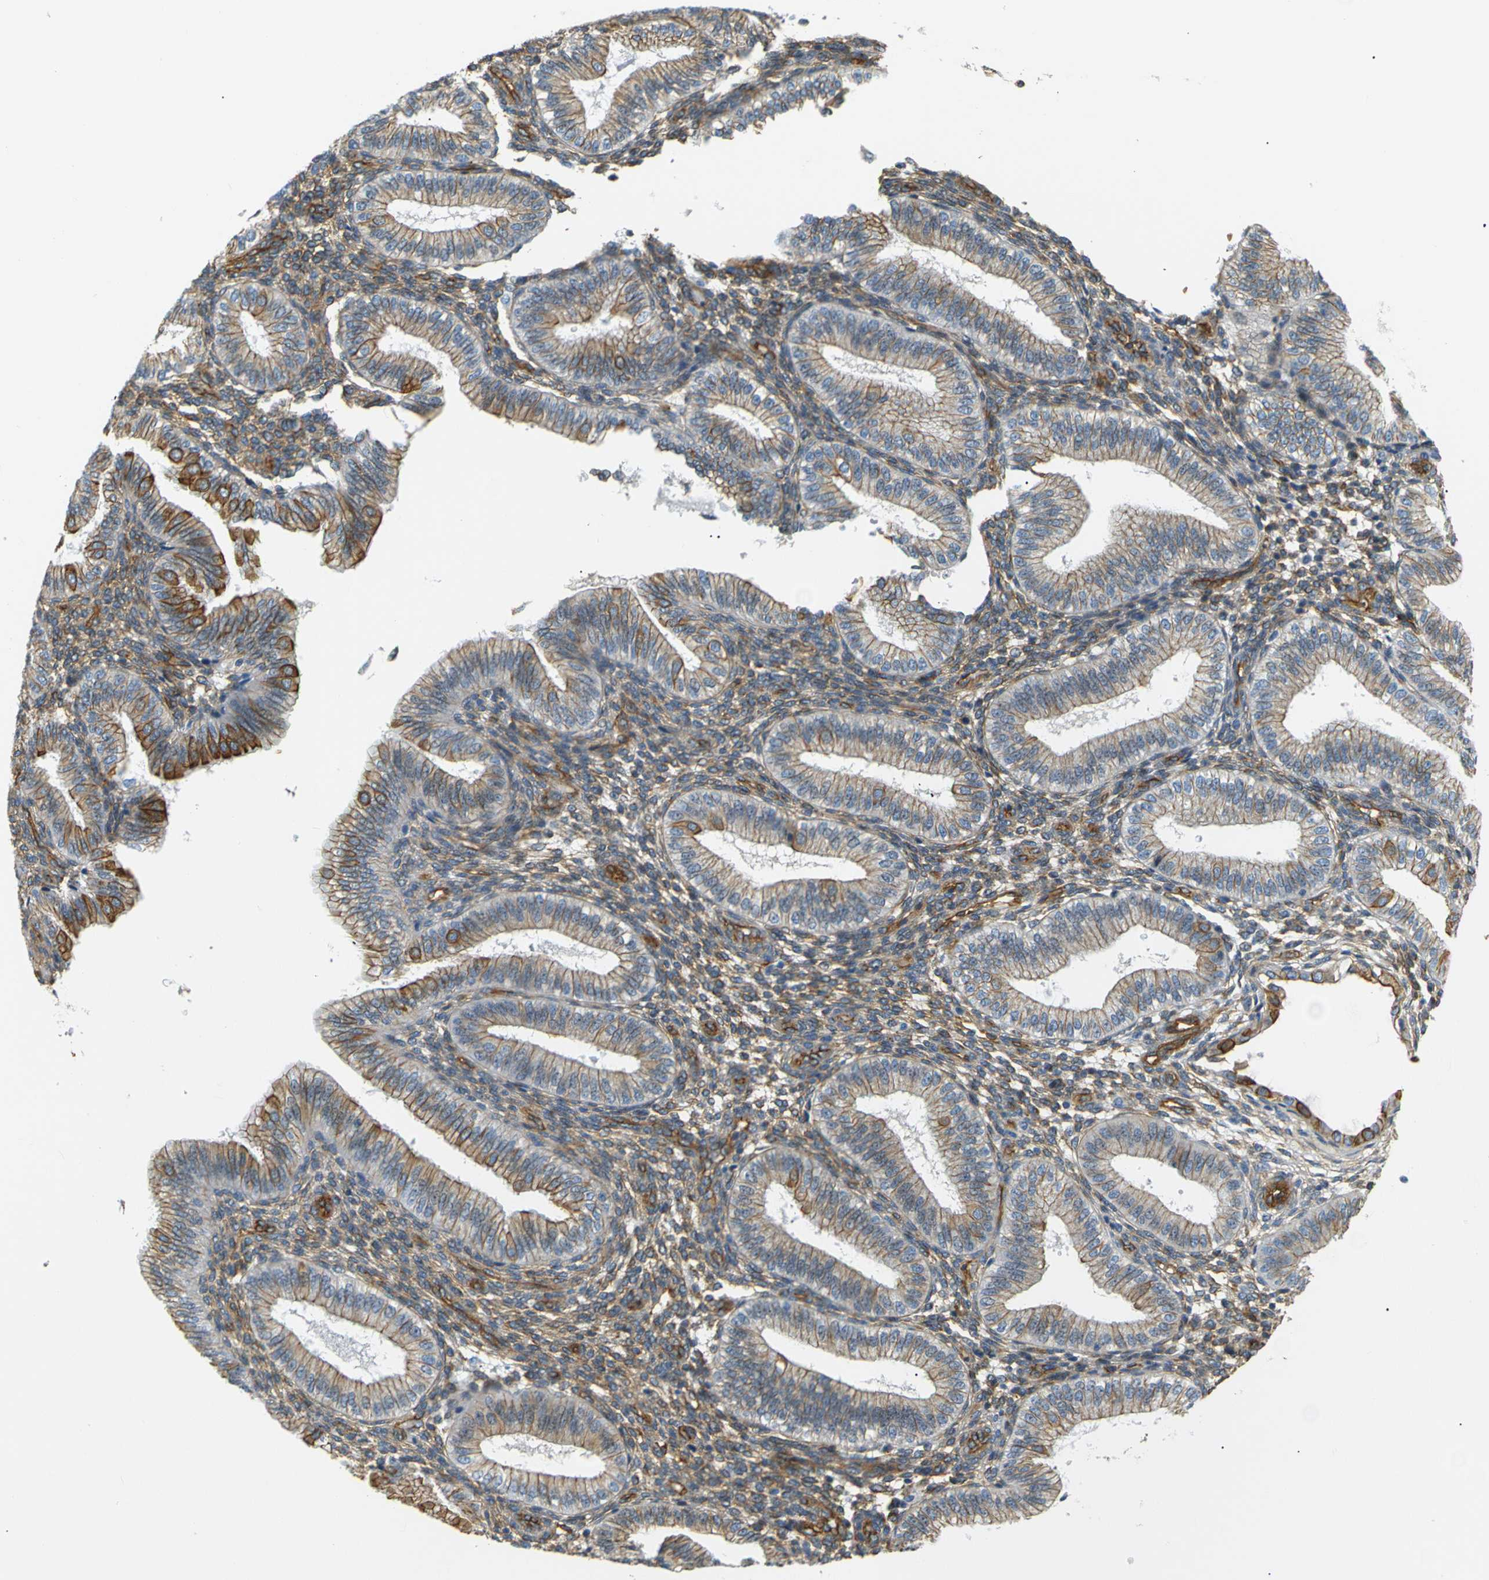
{"staining": {"intensity": "moderate", "quantity": ">75%", "location": "cytoplasmic/membranous"}, "tissue": "endometrium", "cell_type": "Cells in endometrial stroma", "image_type": "normal", "snomed": [{"axis": "morphology", "description": "Normal tissue, NOS"}, {"axis": "topography", "description": "Endometrium"}], "caption": "Protein expression analysis of normal endometrium shows moderate cytoplasmic/membranous staining in about >75% of cells in endometrial stroma. (DAB (3,3'-diaminobenzidine) = brown stain, brightfield microscopy at high magnification).", "gene": "SPTBN1", "patient": {"sex": "female", "age": 39}}